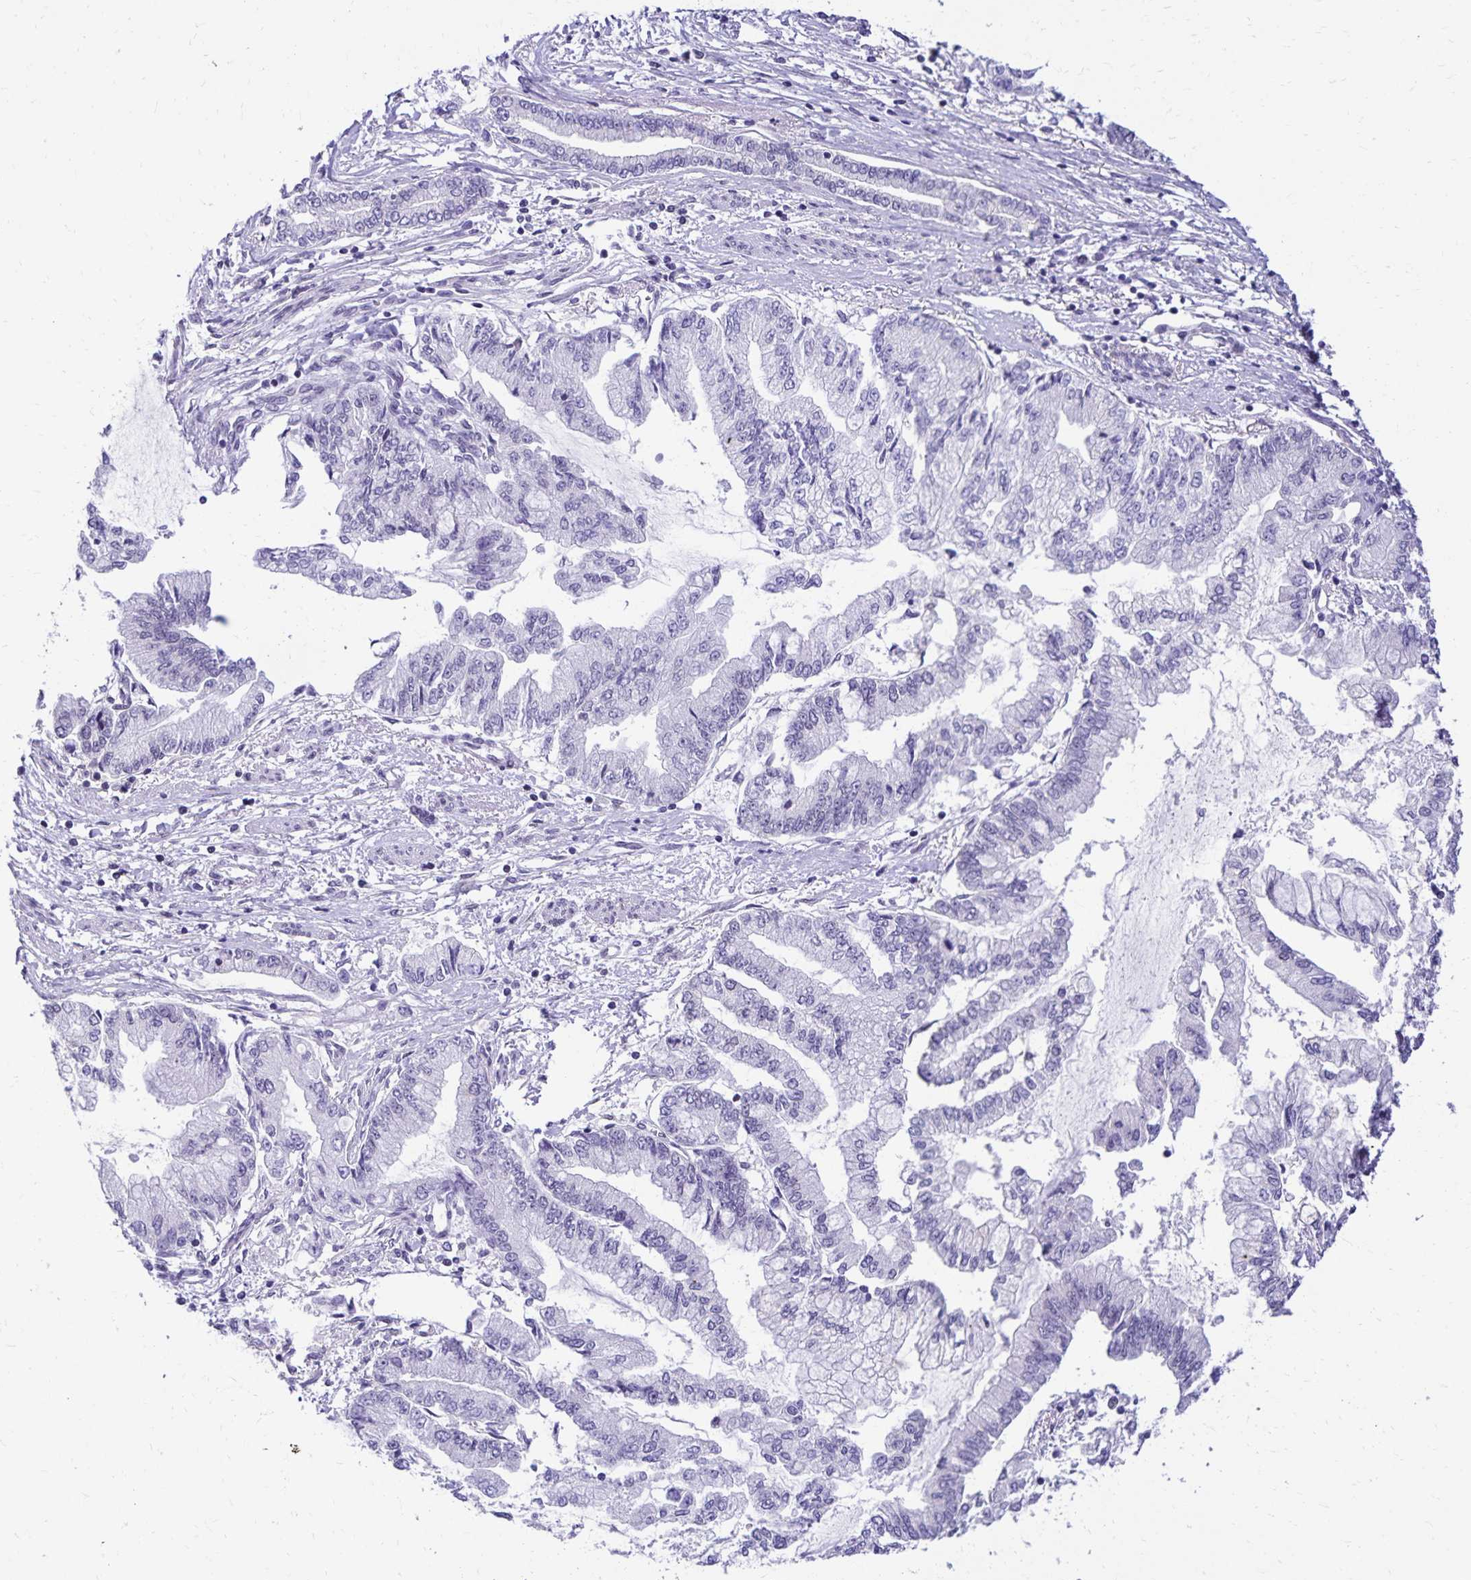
{"staining": {"intensity": "negative", "quantity": "none", "location": "none"}, "tissue": "stomach cancer", "cell_type": "Tumor cells", "image_type": "cancer", "snomed": [{"axis": "morphology", "description": "Adenocarcinoma, NOS"}, {"axis": "topography", "description": "Stomach, upper"}], "caption": "DAB (3,3'-diaminobenzidine) immunohistochemical staining of human stomach cancer displays no significant expression in tumor cells.", "gene": "FAM166C", "patient": {"sex": "female", "age": 74}}